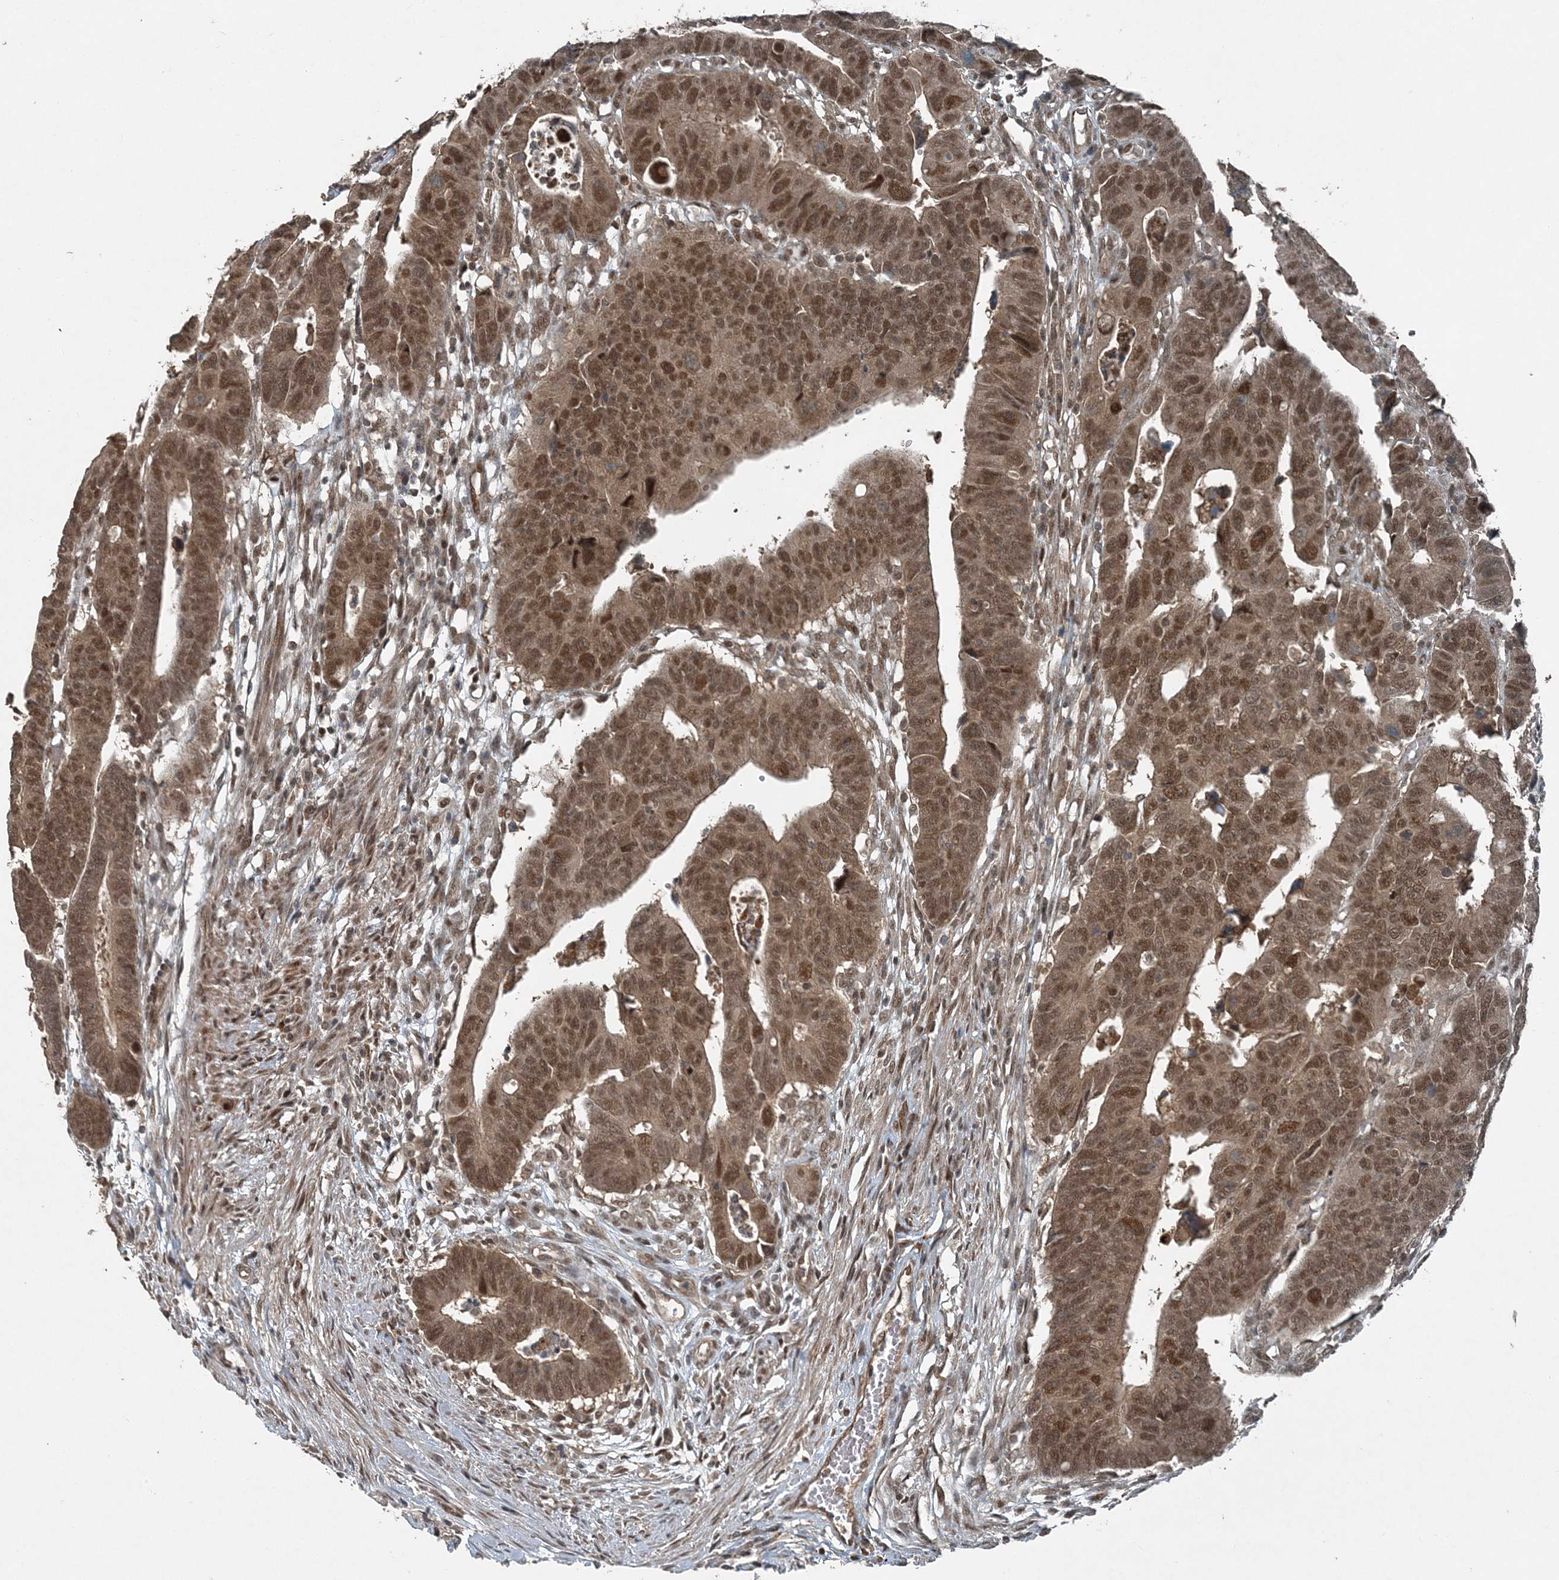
{"staining": {"intensity": "moderate", "quantity": ">75%", "location": "nuclear"}, "tissue": "colorectal cancer", "cell_type": "Tumor cells", "image_type": "cancer", "snomed": [{"axis": "morphology", "description": "Adenocarcinoma, NOS"}, {"axis": "topography", "description": "Rectum"}], "caption": "An image showing moderate nuclear expression in approximately >75% of tumor cells in colorectal cancer (adenocarcinoma), as visualized by brown immunohistochemical staining.", "gene": "COPS7B", "patient": {"sex": "female", "age": 65}}